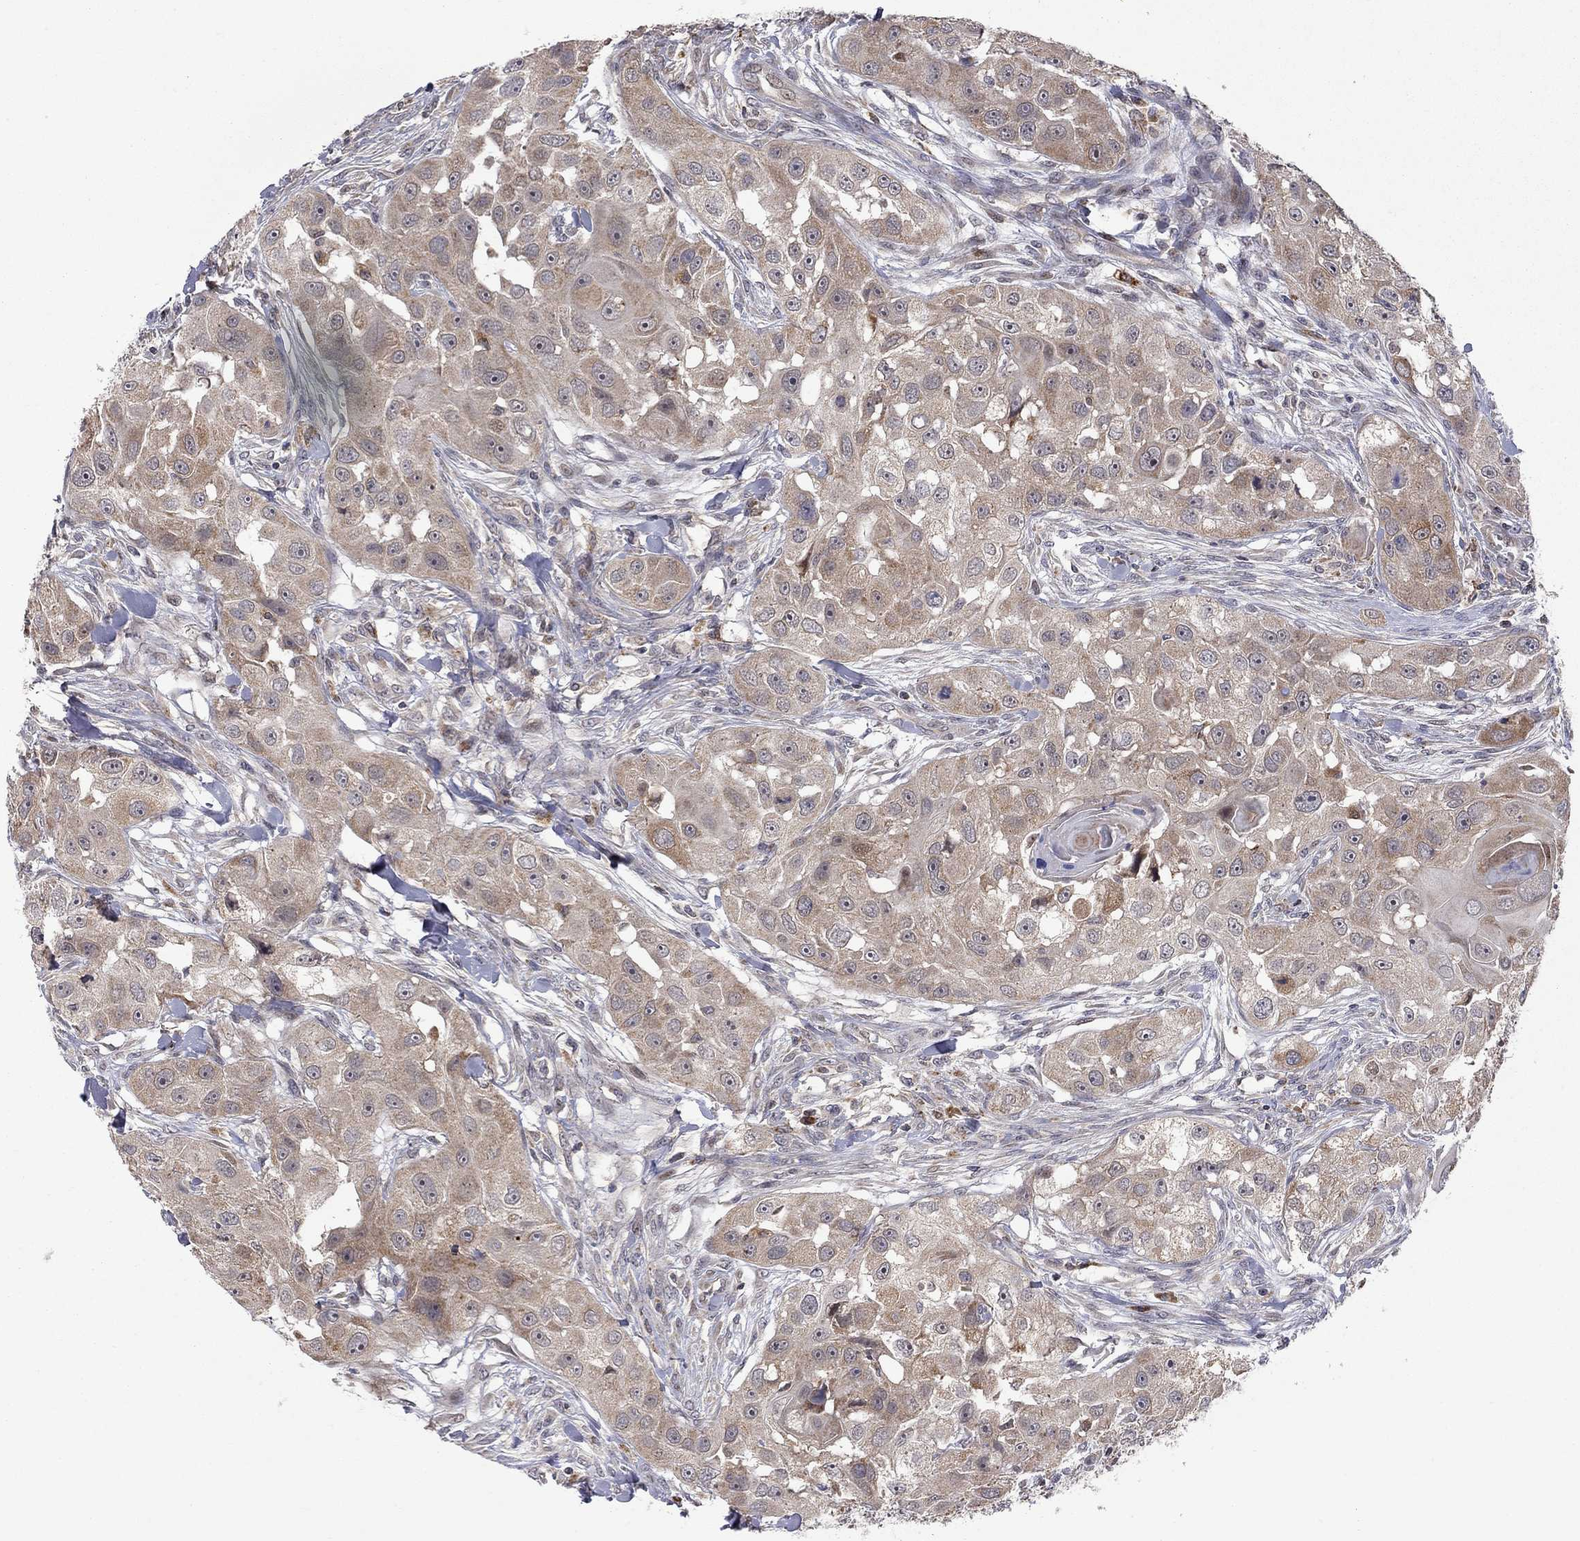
{"staining": {"intensity": "moderate", "quantity": "<25%", "location": "cytoplasmic/membranous"}, "tissue": "head and neck cancer", "cell_type": "Tumor cells", "image_type": "cancer", "snomed": [{"axis": "morphology", "description": "Squamous cell carcinoma, NOS"}, {"axis": "topography", "description": "Head-Neck"}], "caption": "This is an image of IHC staining of squamous cell carcinoma (head and neck), which shows moderate positivity in the cytoplasmic/membranous of tumor cells.", "gene": "IDS", "patient": {"sex": "male", "age": 51}}